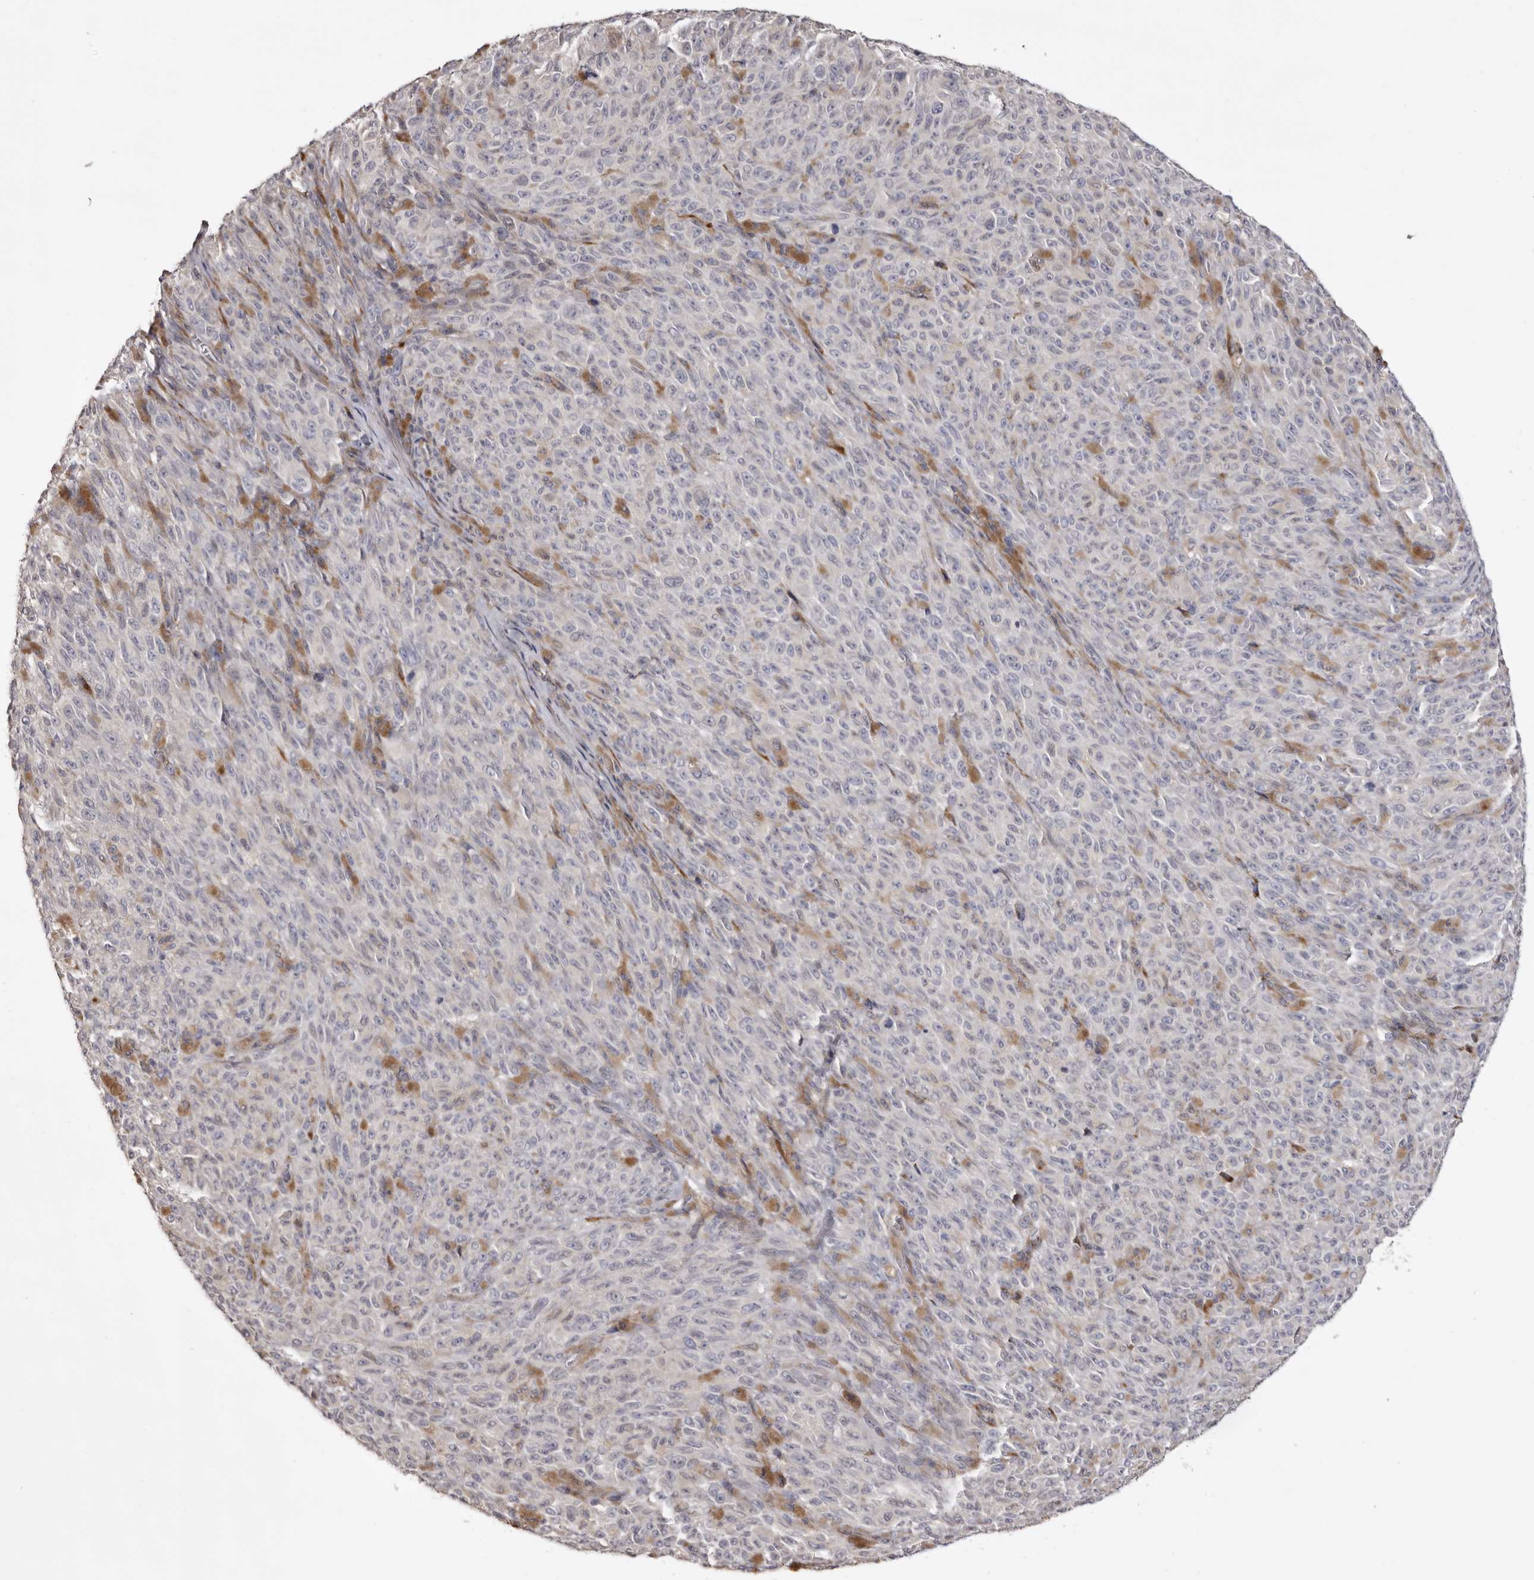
{"staining": {"intensity": "moderate", "quantity": "<25%", "location": "cytoplasmic/membranous"}, "tissue": "melanoma", "cell_type": "Tumor cells", "image_type": "cancer", "snomed": [{"axis": "morphology", "description": "Malignant melanoma, NOS"}, {"axis": "topography", "description": "Skin"}], "caption": "Immunohistochemistry (IHC) histopathology image of neoplastic tissue: melanoma stained using immunohistochemistry demonstrates low levels of moderate protein expression localized specifically in the cytoplasmic/membranous of tumor cells, appearing as a cytoplasmic/membranous brown color.", "gene": "PIGX", "patient": {"sex": "female", "age": 82}}